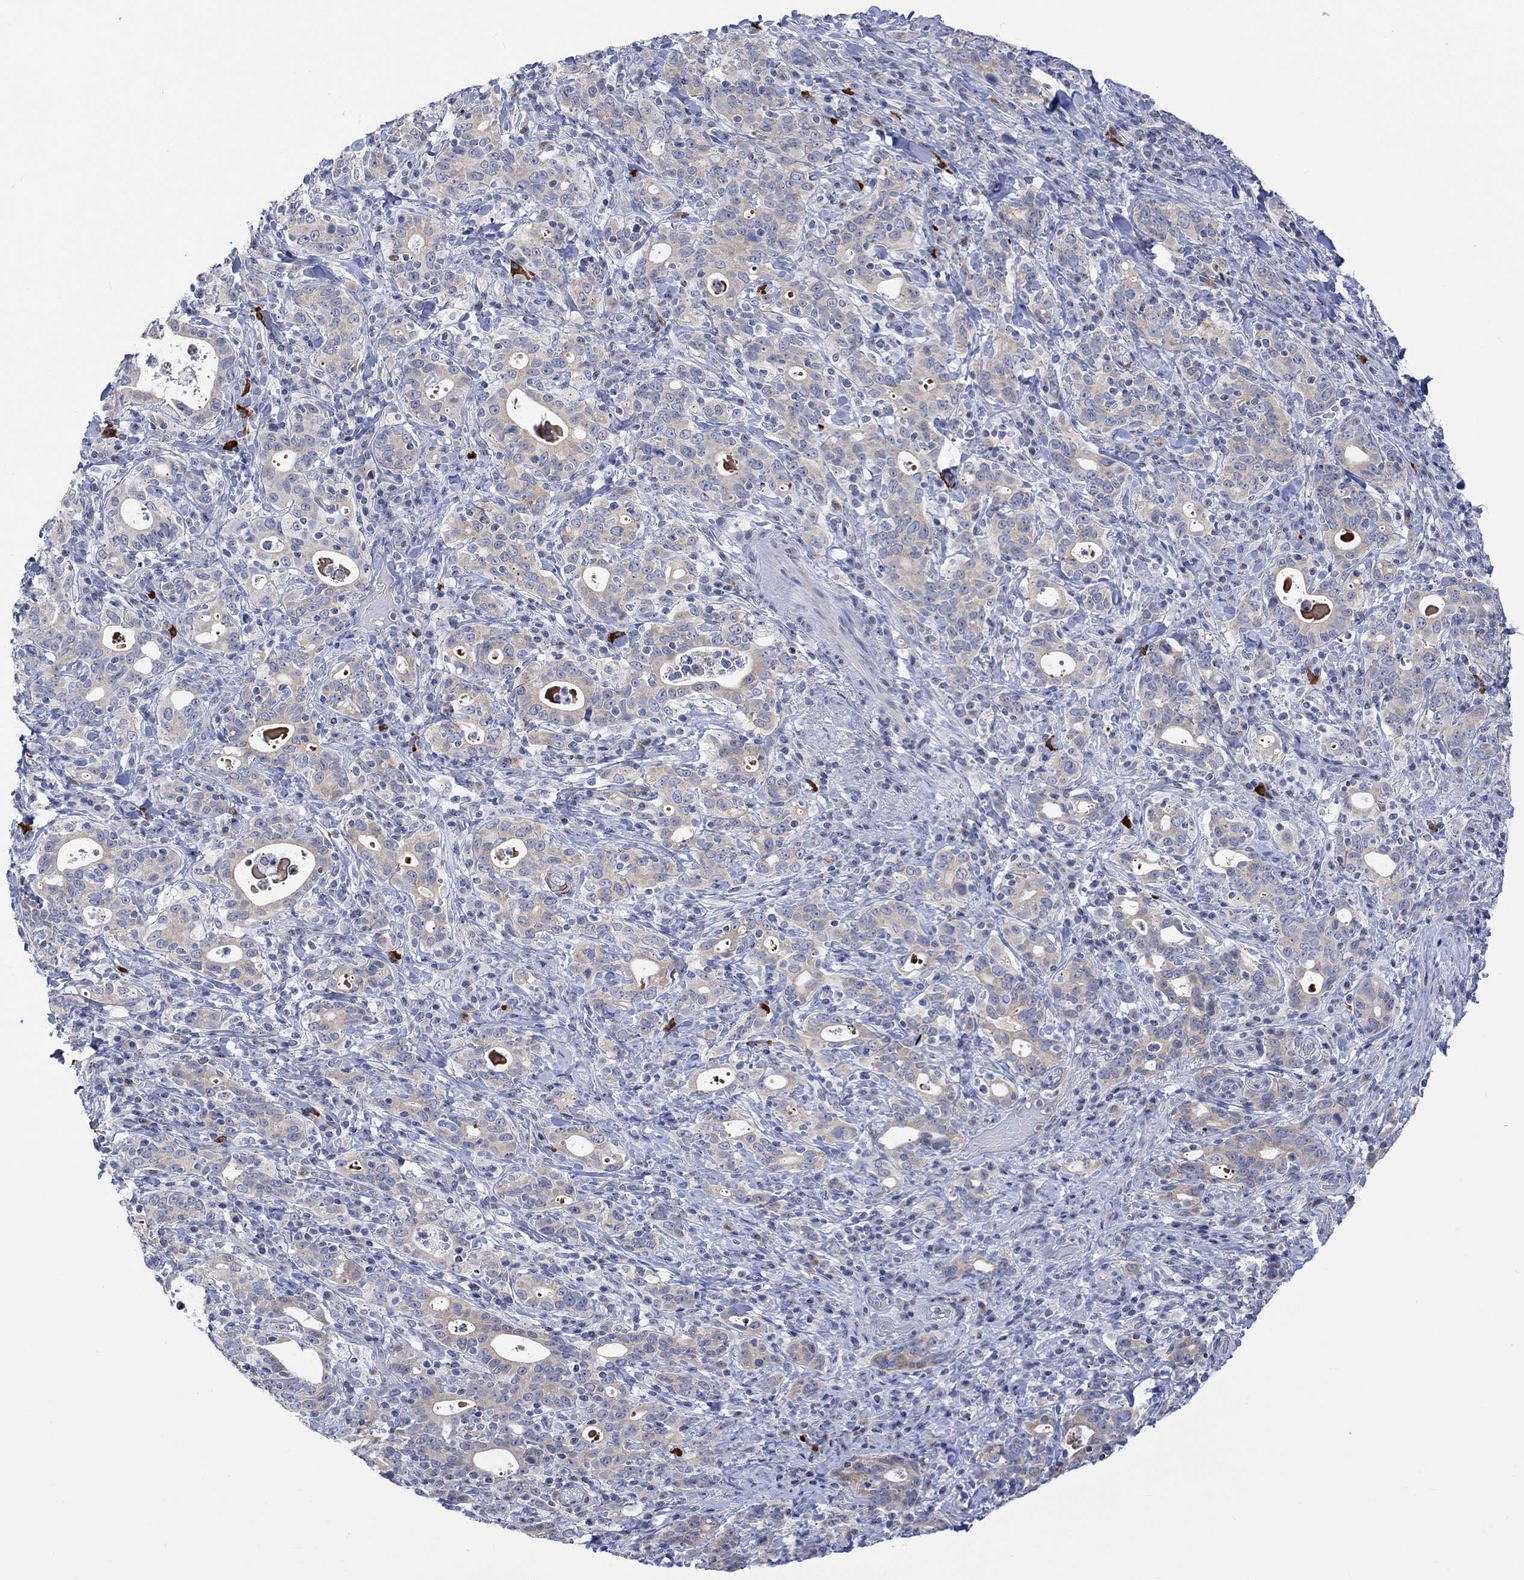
{"staining": {"intensity": "weak", "quantity": "<25%", "location": "cytoplasmic/membranous"}, "tissue": "stomach cancer", "cell_type": "Tumor cells", "image_type": "cancer", "snomed": [{"axis": "morphology", "description": "Adenocarcinoma, NOS"}, {"axis": "topography", "description": "Stomach"}], "caption": "Tumor cells are negative for brown protein staining in stomach adenocarcinoma. The staining was performed using DAB (3,3'-diaminobenzidine) to visualize the protein expression in brown, while the nuclei were stained in blue with hematoxylin (Magnification: 20x).", "gene": "DCX", "patient": {"sex": "male", "age": 79}}